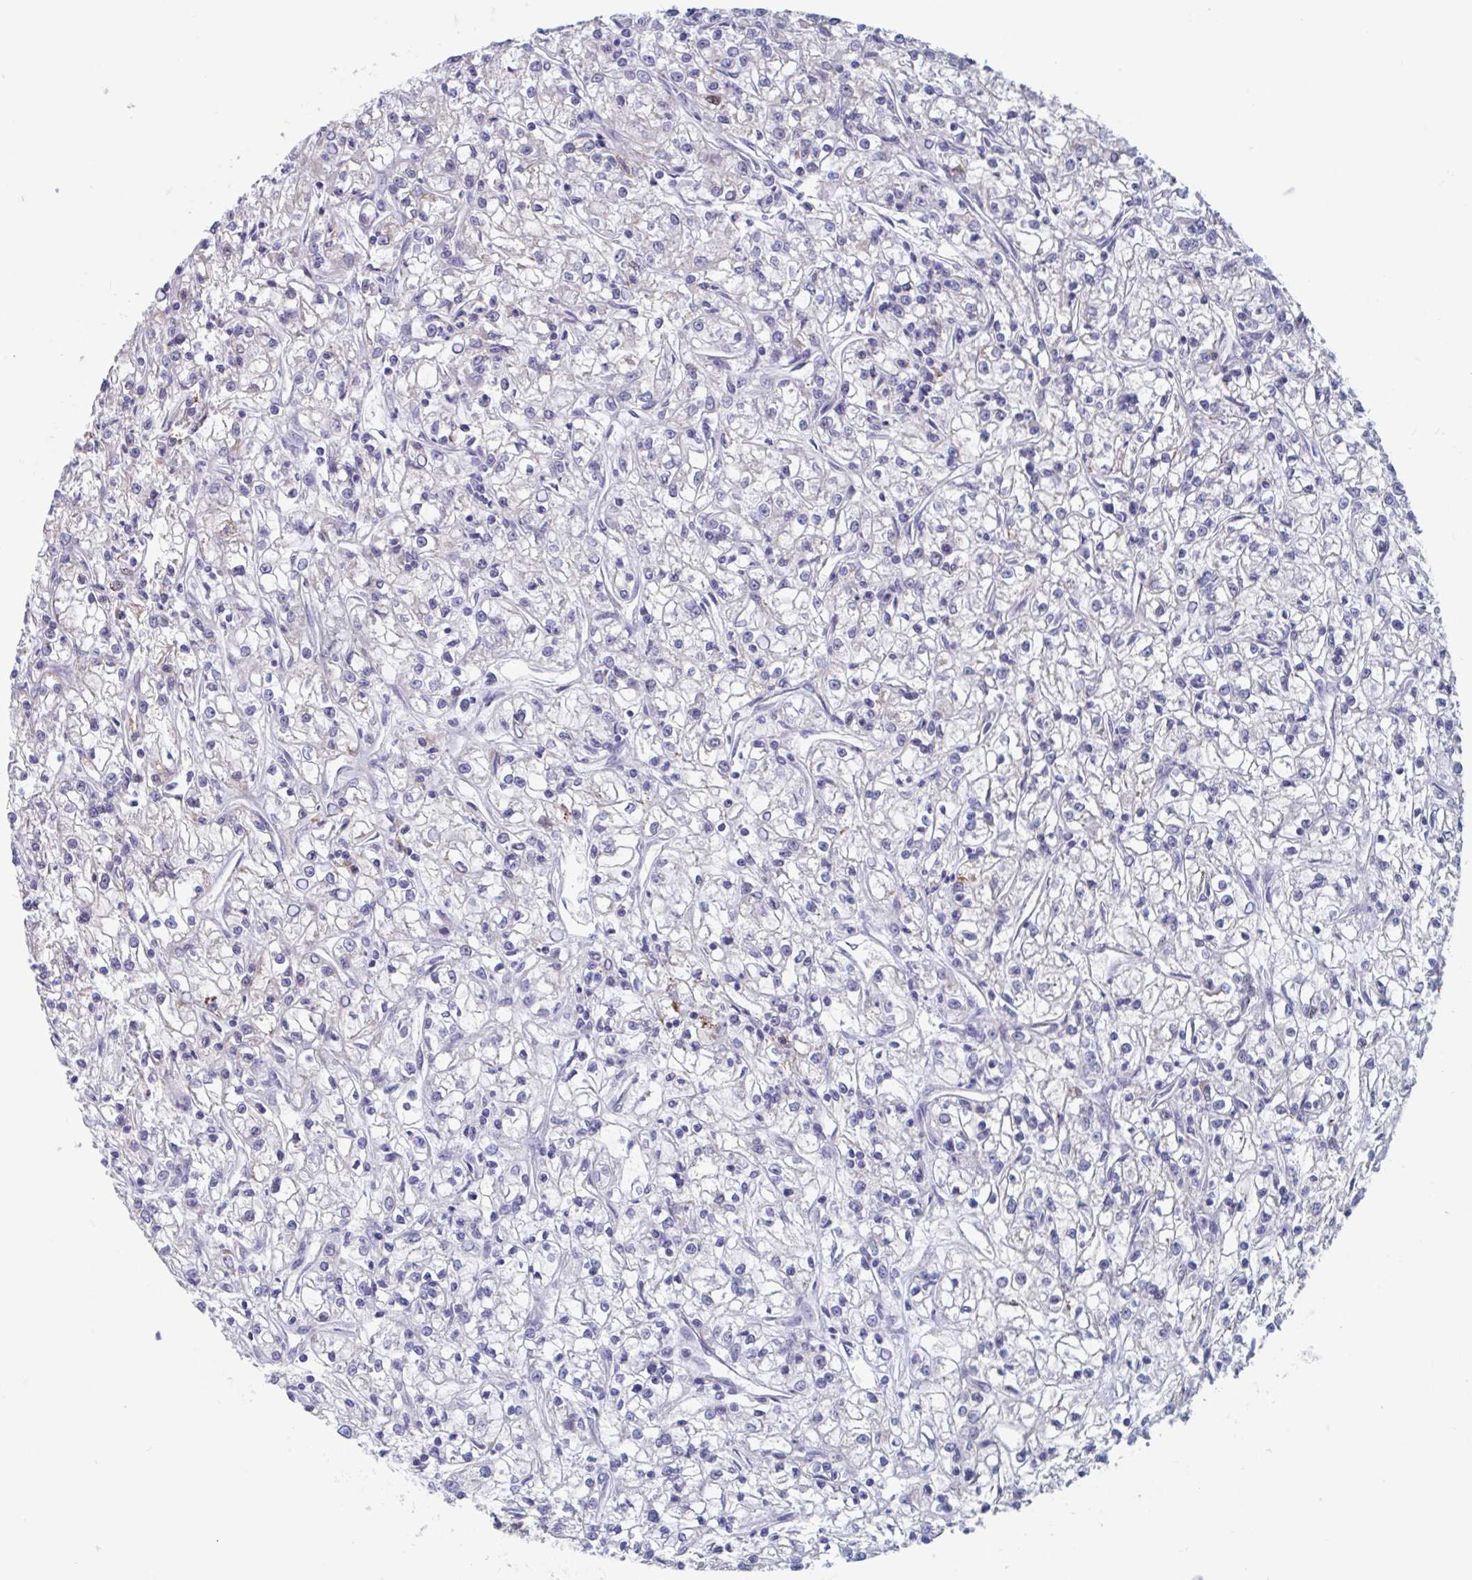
{"staining": {"intensity": "negative", "quantity": "none", "location": "none"}, "tissue": "renal cancer", "cell_type": "Tumor cells", "image_type": "cancer", "snomed": [{"axis": "morphology", "description": "Adenocarcinoma, NOS"}, {"axis": "topography", "description": "Kidney"}], "caption": "Immunohistochemistry (IHC) histopathology image of renal adenocarcinoma stained for a protein (brown), which shows no positivity in tumor cells. (DAB immunohistochemistry, high magnification).", "gene": "MRPL53", "patient": {"sex": "female", "age": 59}}